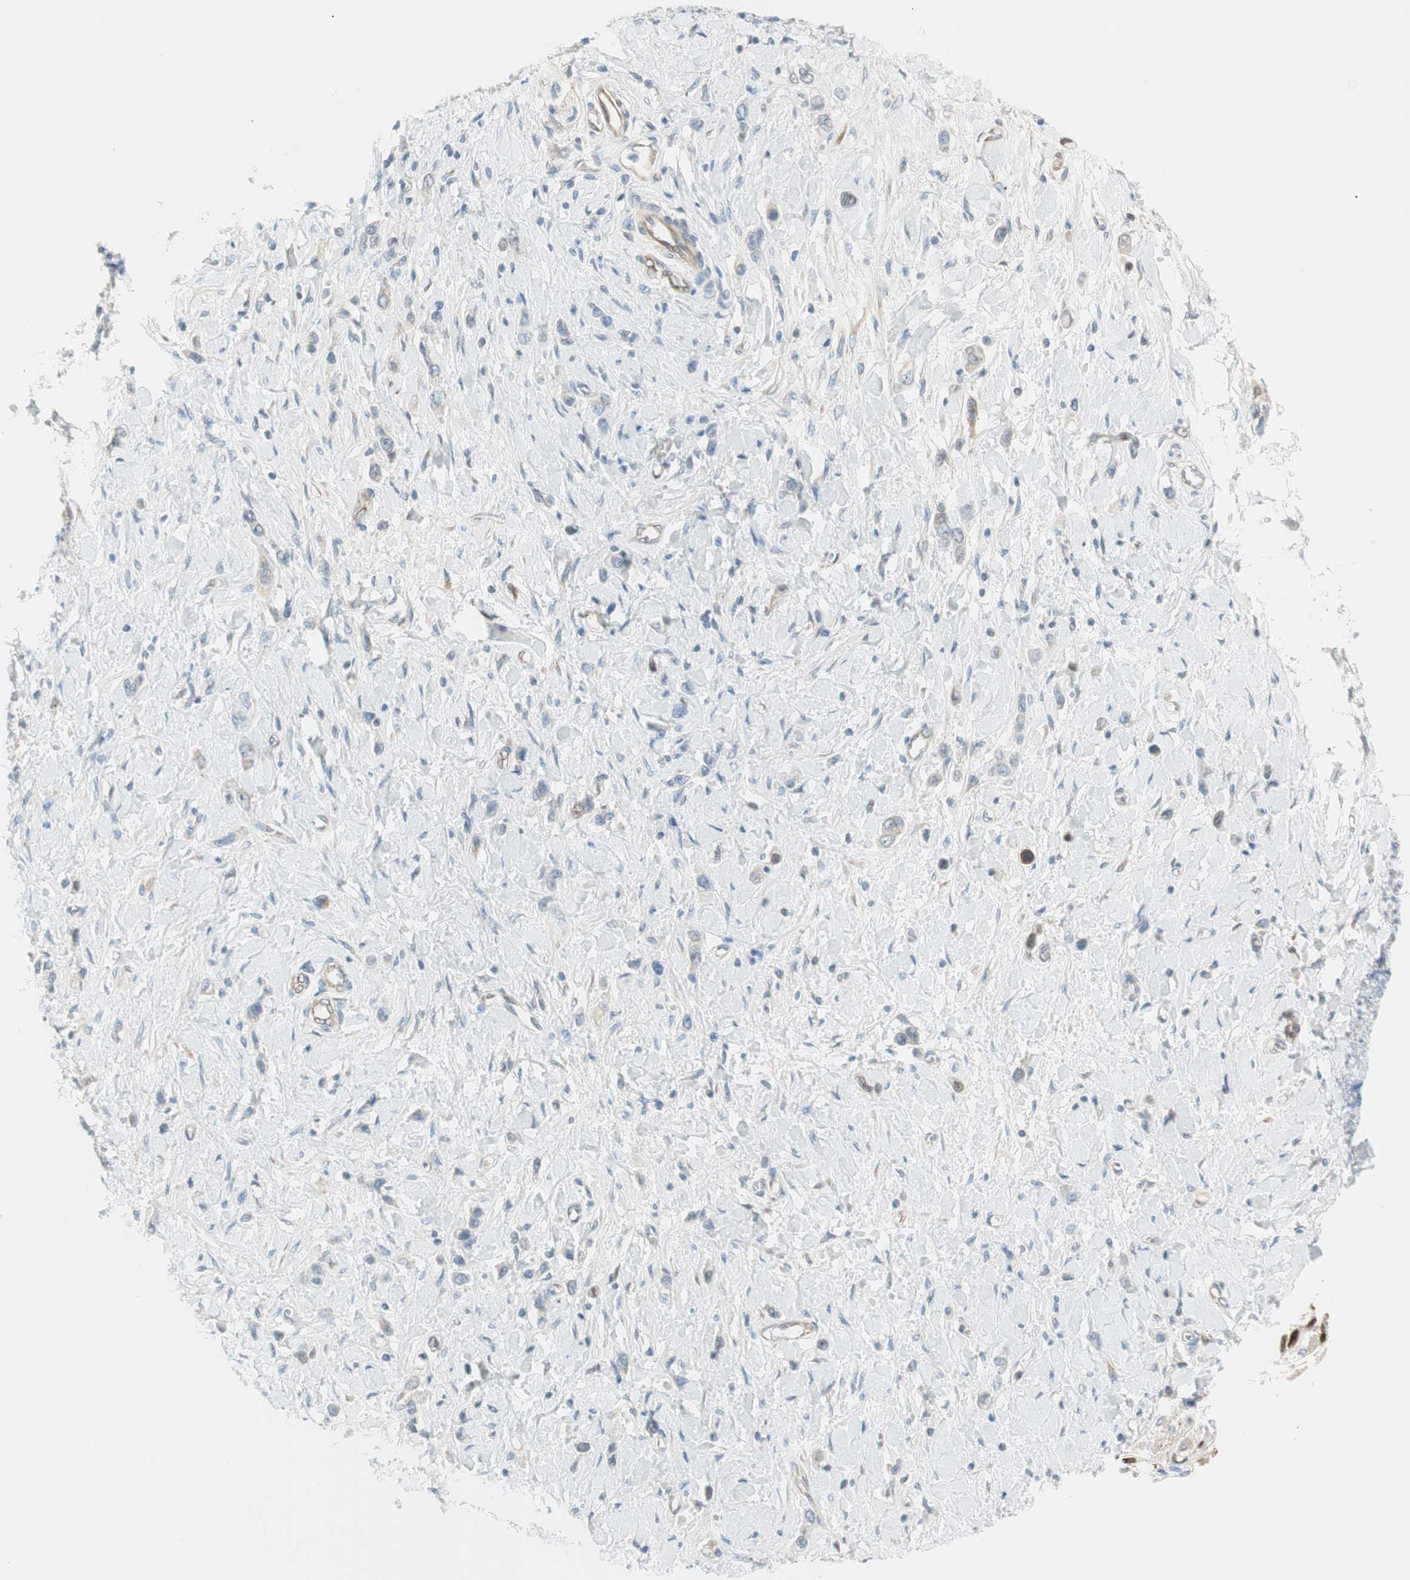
{"staining": {"intensity": "negative", "quantity": "none", "location": "none"}, "tissue": "stomach cancer", "cell_type": "Tumor cells", "image_type": "cancer", "snomed": [{"axis": "morphology", "description": "Normal tissue, NOS"}, {"axis": "morphology", "description": "Adenocarcinoma, NOS"}, {"axis": "topography", "description": "Stomach, upper"}, {"axis": "topography", "description": "Stomach"}], "caption": "DAB (3,3'-diaminobenzidine) immunohistochemical staining of human adenocarcinoma (stomach) displays no significant positivity in tumor cells.", "gene": "CDK3", "patient": {"sex": "female", "age": 65}}